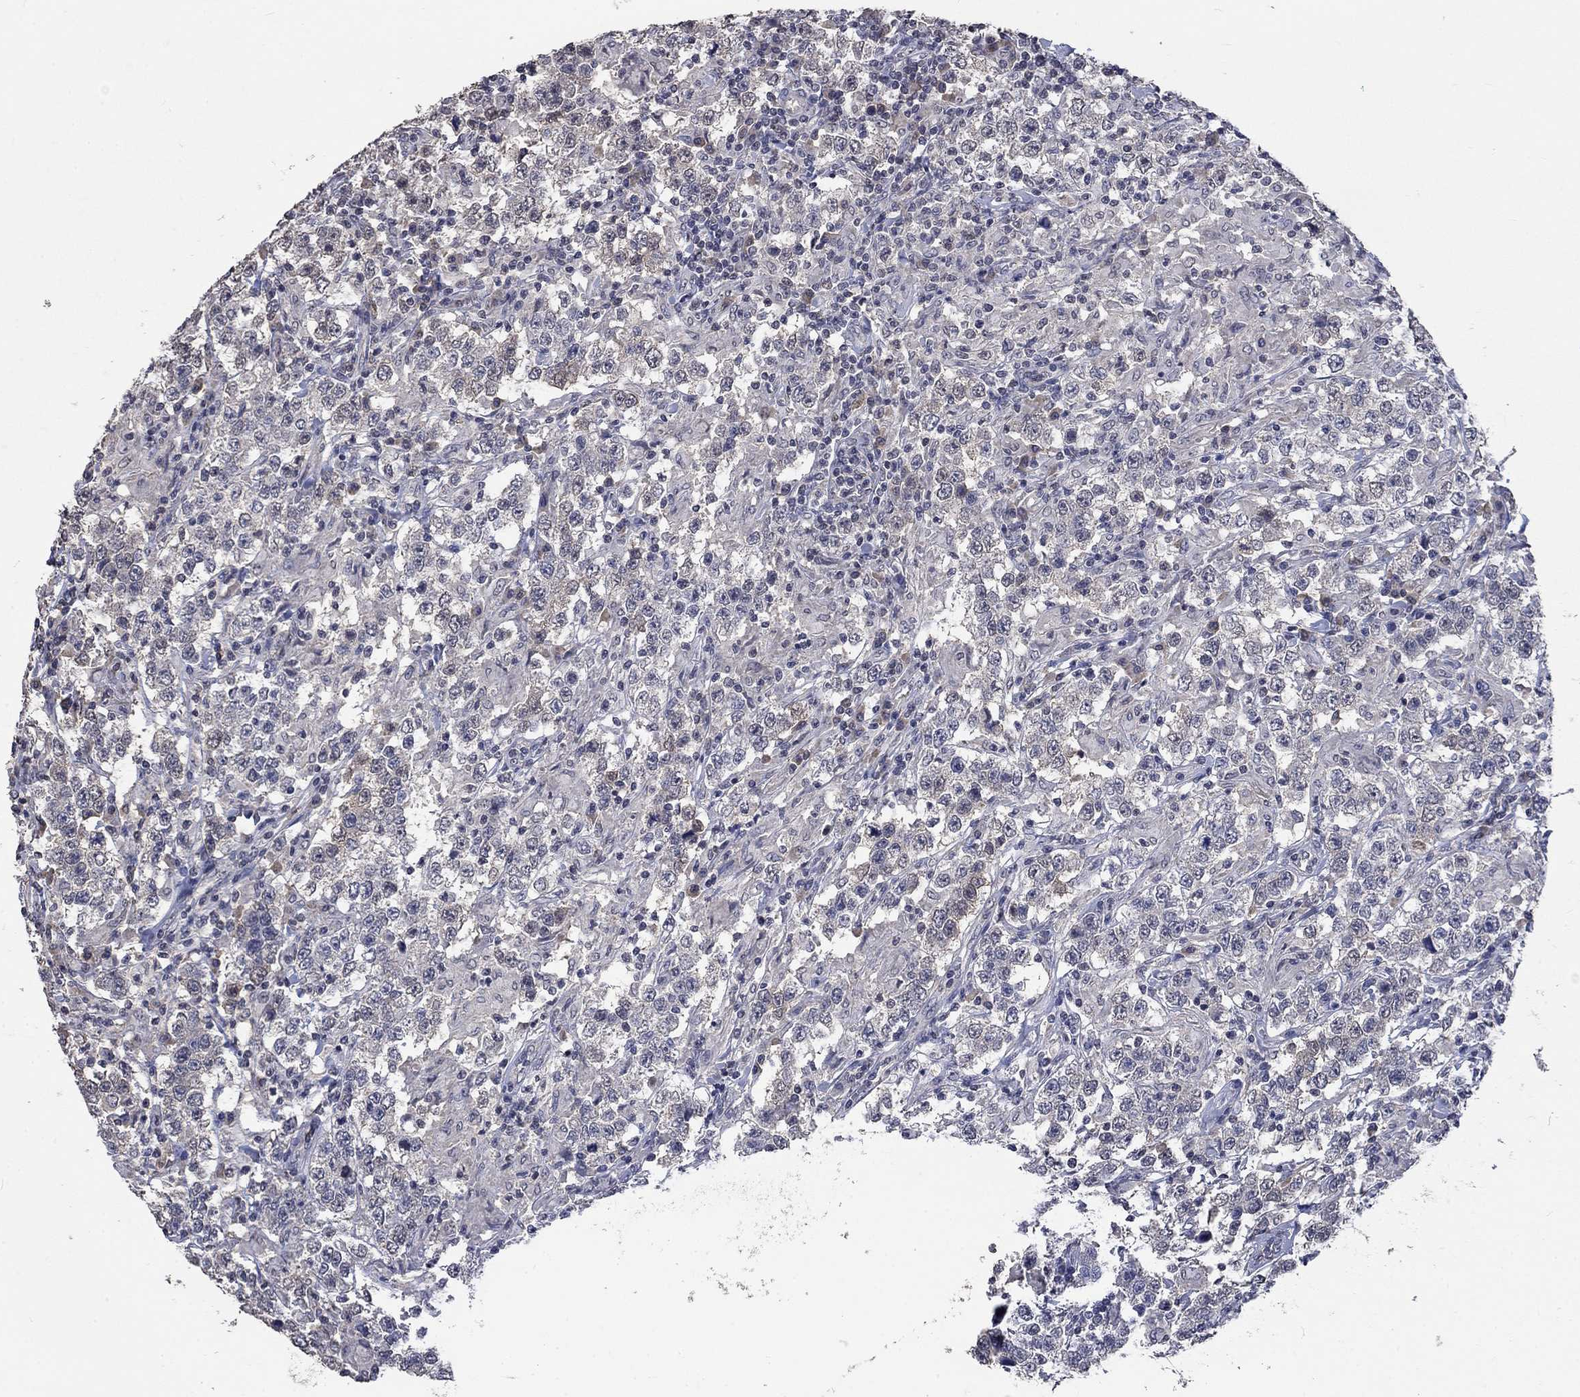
{"staining": {"intensity": "negative", "quantity": "none", "location": "none"}, "tissue": "testis cancer", "cell_type": "Tumor cells", "image_type": "cancer", "snomed": [{"axis": "morphology", "description": "Seminoma, NOS"}, {"axis": "morphology", "description": "Carcinoma, Embryonal, NOS"}, {"axis": "topography", "description": "Testis"}], "caption": "Testis cancer (seminoma) was stained to show a protein in brown. There is no significant expression in tumor cells. The staining was performed using DAB to visualize the protein expression in brown, while the nuclei were stained in blue with hematoxylin (Magnification: 20x).", "gene": "ZBTB18", "patient": {"sex": "male", "age": 41}}